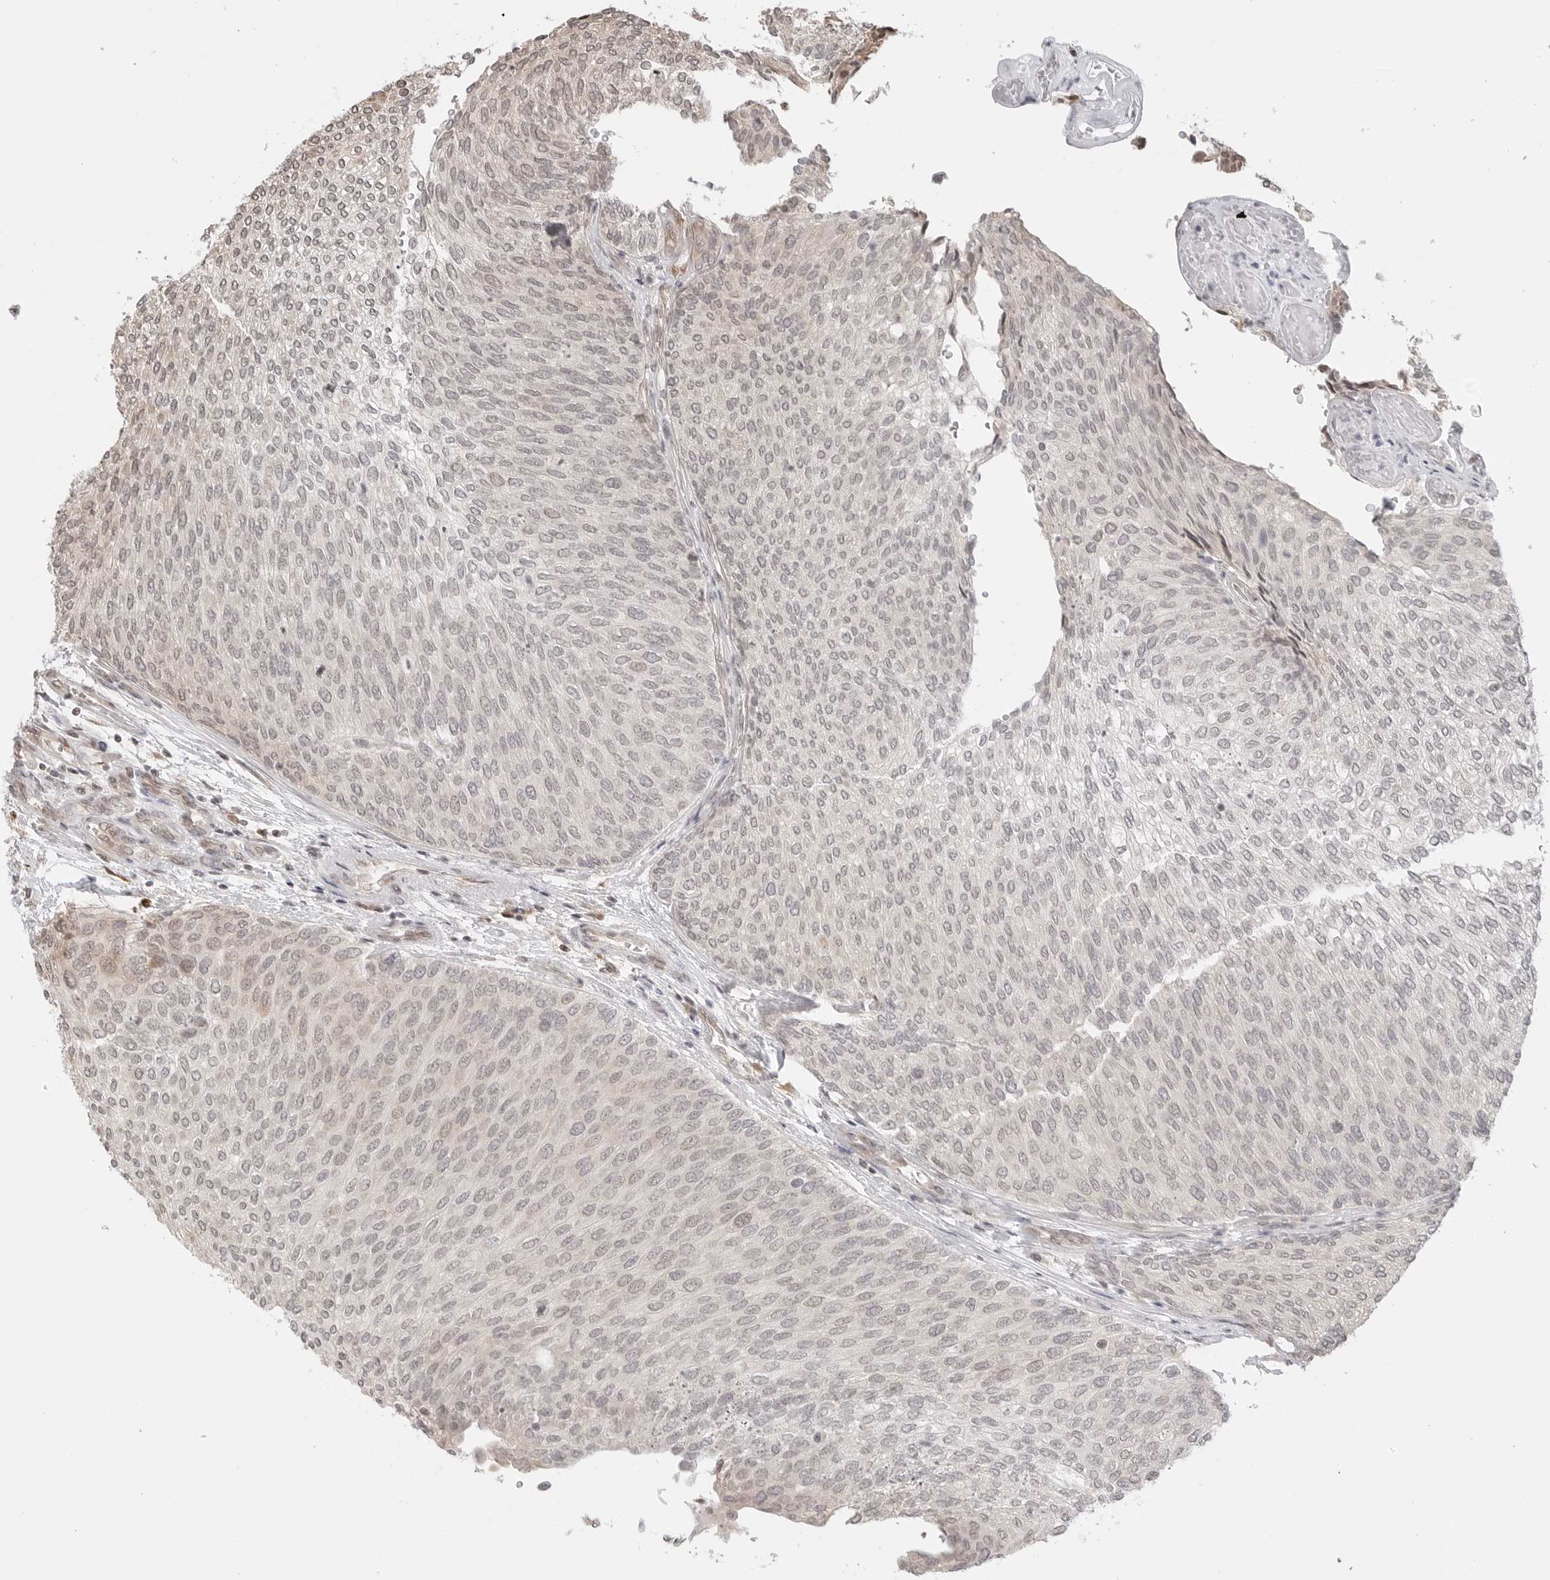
{"staining": {"intensity": "negative", "quantity": "none", "location": "none"}, "tissue": "urothelial cancer", "cell_type": "Tumor cells", "image_type": "cancer", "snomed": [{"axis": "morphology", "description": "Urothelial carcinoma, Low grade"}, {"axis": "topography", "description": "Urinary bladder"}], "caption": "Immunohistochemistry of human urothelial cancer shows no positivity in tumor cells. (DAB immunohistochemistry visualized using brightfield microscopy, high magnification).", "gene": "FKBP14", "patient": {"sex": "female", "age": 79}}